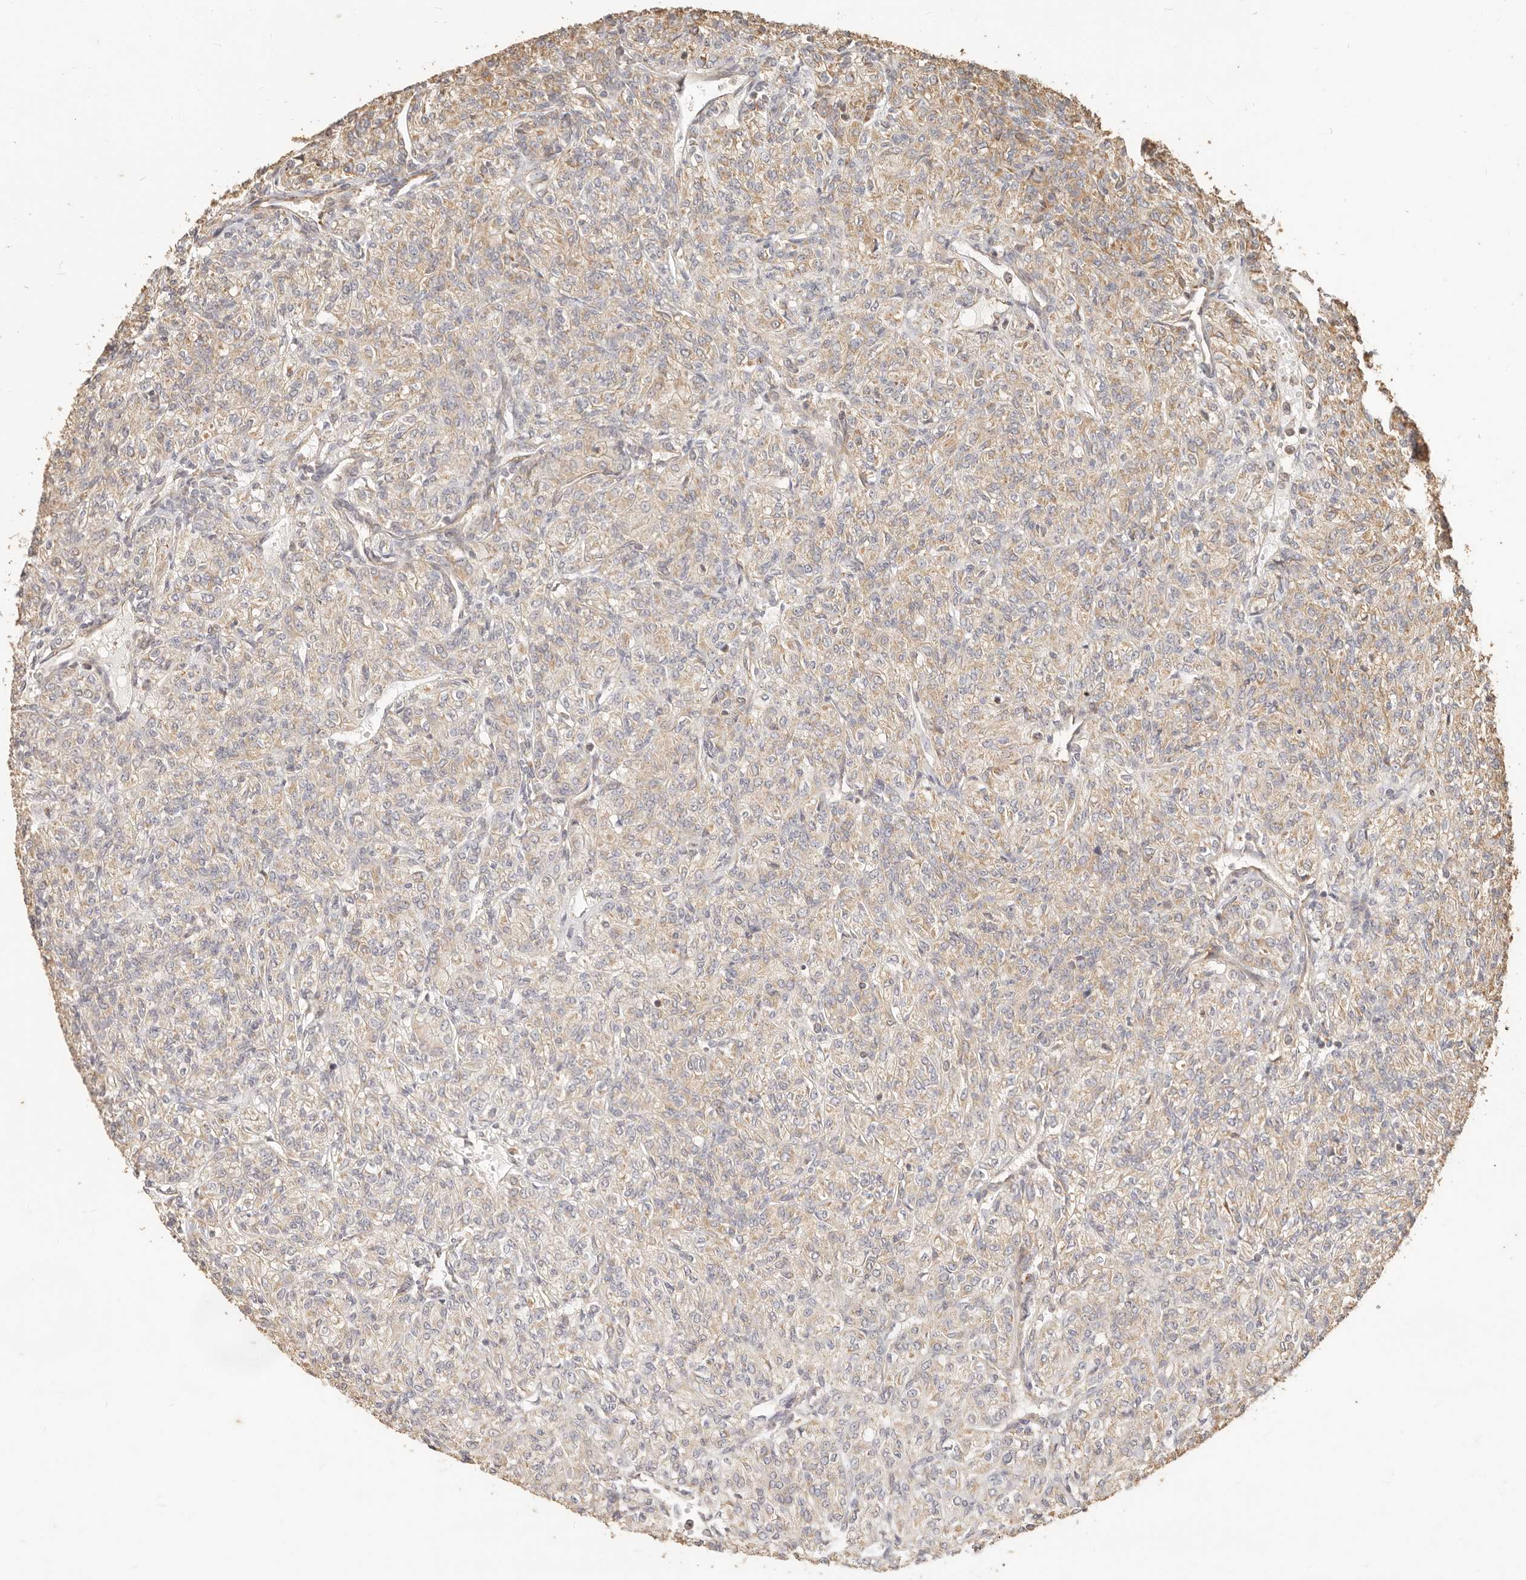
{"staining": {"intensity": "weak", "quantity": "<25%", "location": "cytoplasmic/membranous"}, "tissue": "renal cancer", "cell_type": "Tumor cells", "image_type": "cancer", "snomed": [{"axis": "morphology", "description": "Adenocarcinoma, NOS"}, {"axis": "topography", "description": "Kidney"}], "caption": "A high-resolution image shows immunohistochemistry staining of renal cancer, which displays no significant staining in tumor cells.", "gene": "PTPN22", "patient": {"sex": "male", "age": 77}}